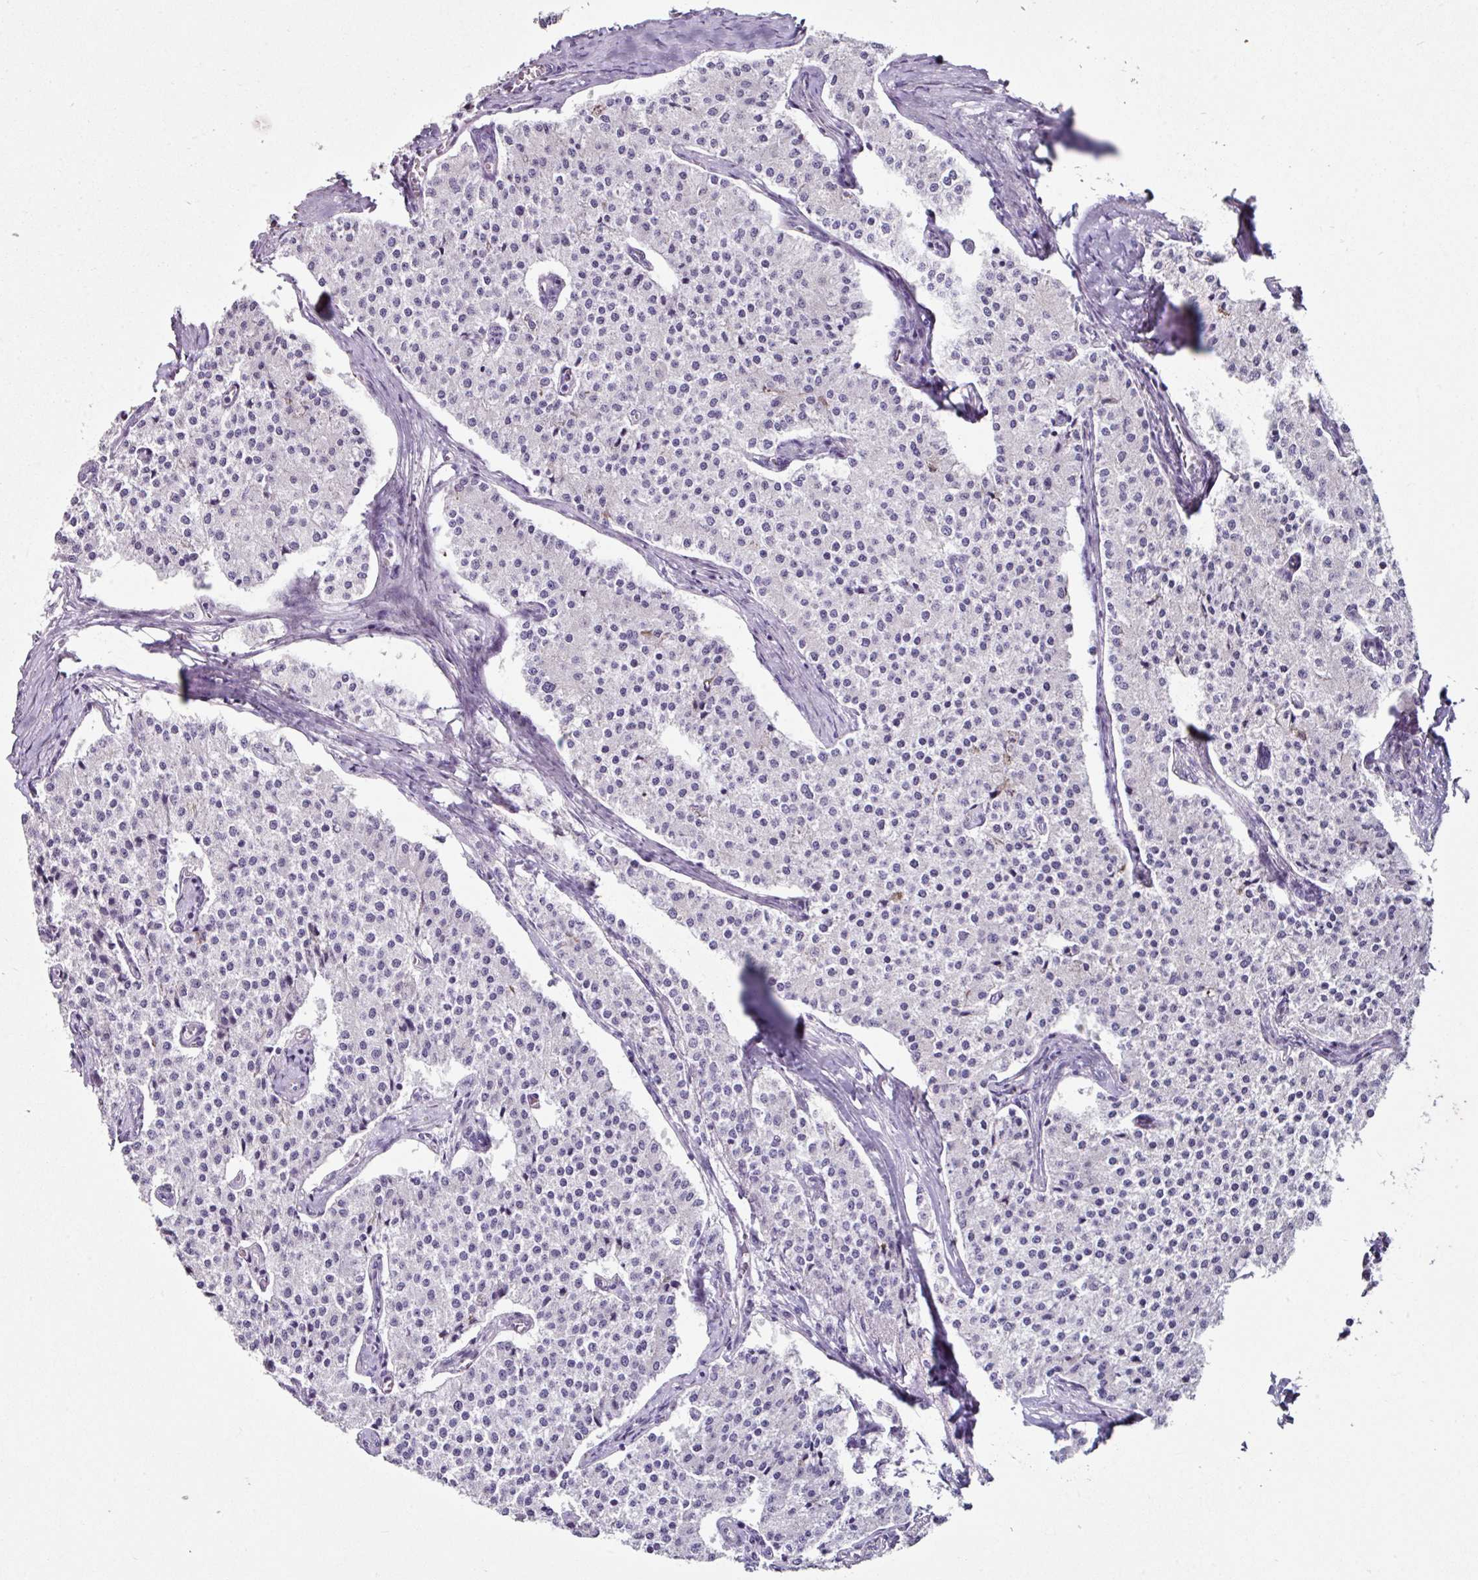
{"staining": {"intensity": "negative", "quantity": "none", "location": "none"}, "tissue": "carcinoid", "cell_type": "Tumor cells", "image_type": "cancer", "snomed": [{"axis": "morphology", "description": "Carcinoid, malignant, NOS"}, {"axis": "topography", "description": "Colon"}], "caption": "IHC photomicrograph of carcinoid stained for a protein (brown), which reveals no expression in tumor cells.", "gene": "TRA2A", "patient": {"sex": "female", "age": 52}}